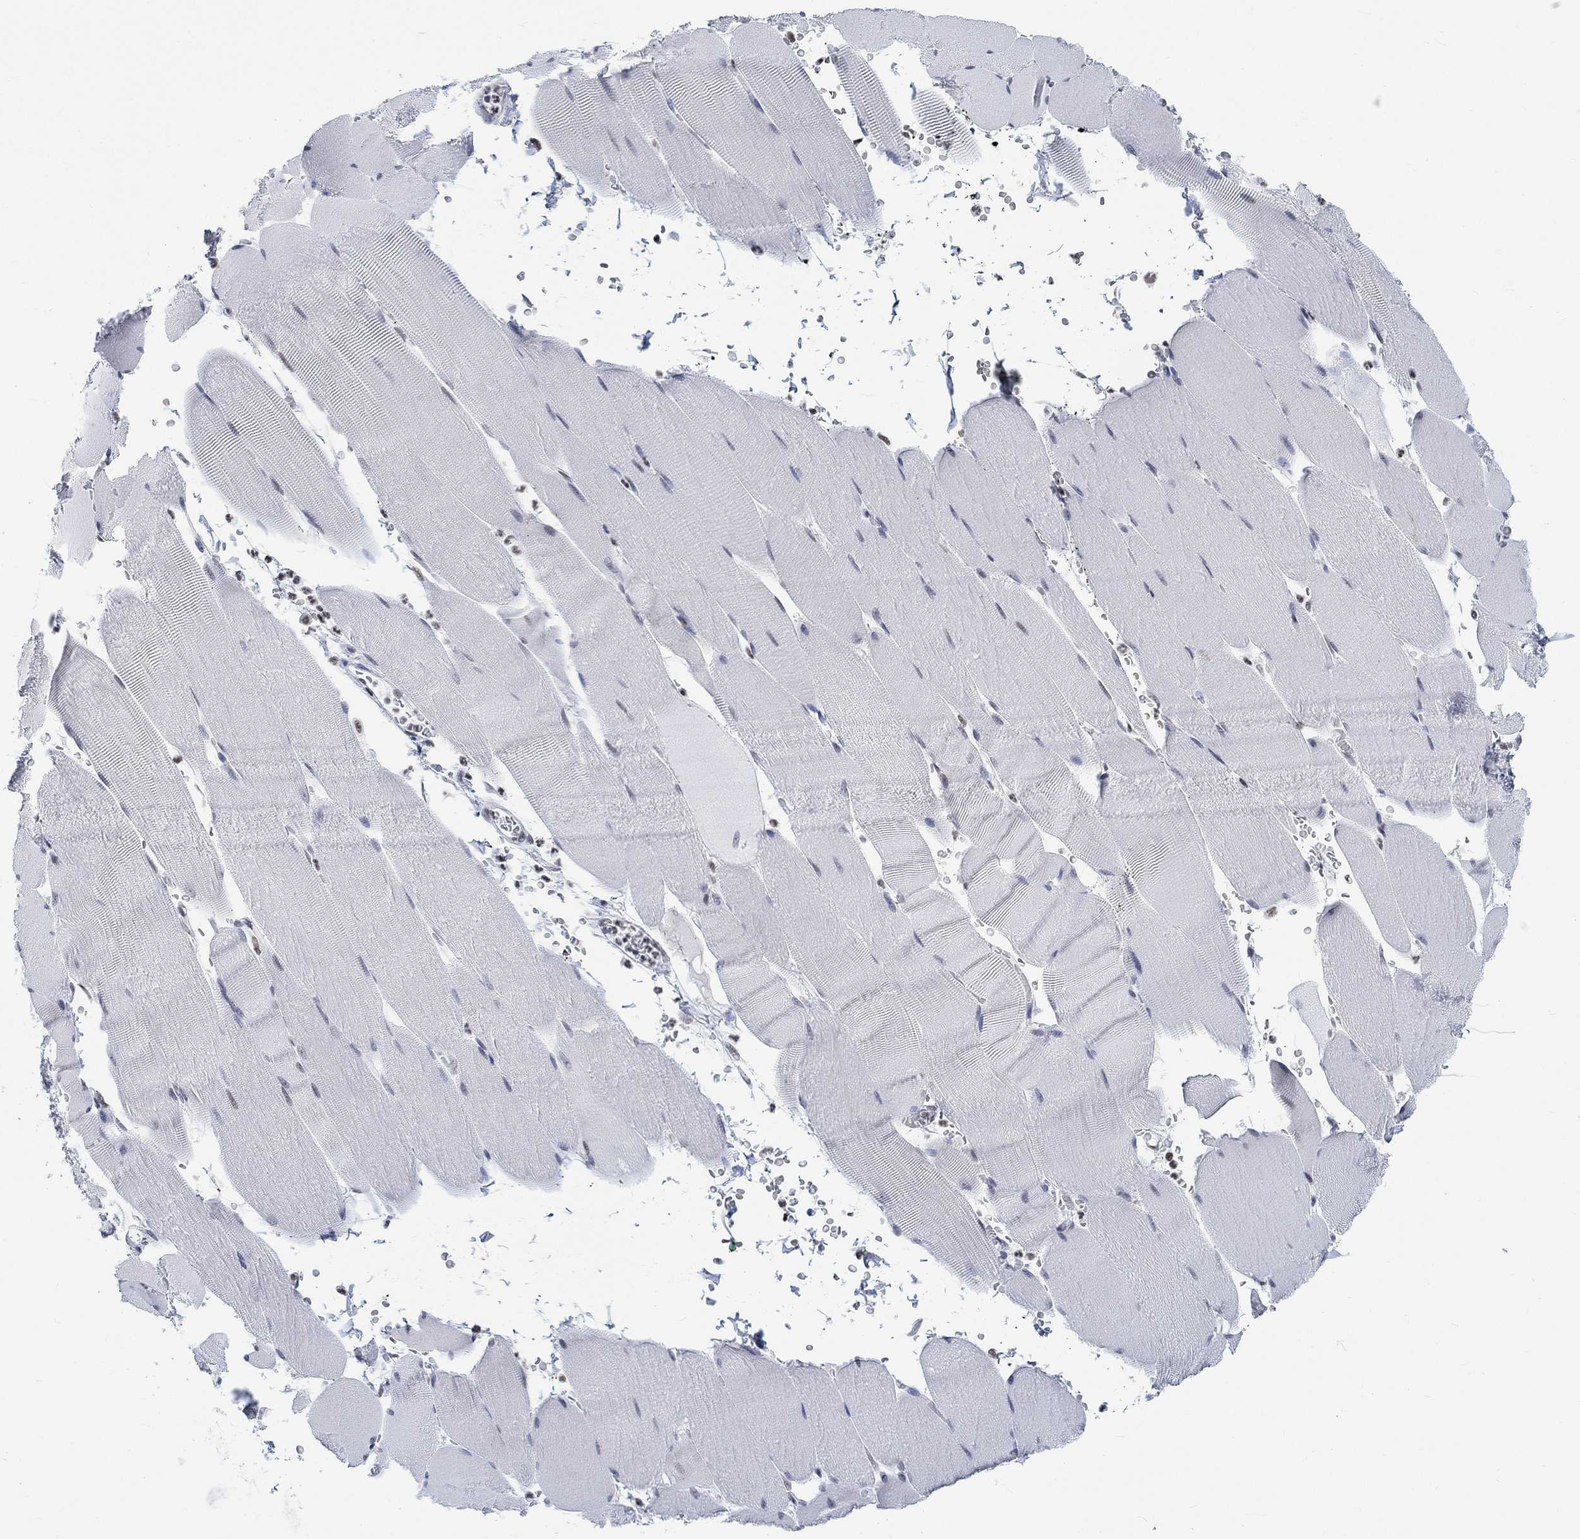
{"staining": {"intensity": "negative", "quantity": "none", "location": "none"}, "tissue": "skeletal muscle", "cell_type": "Myocytes", "image_type": "normal", "snomed": [{"axis": "morphology", "description": "Normal tissue, NOS"}, {"axis": "topography", "description": "Skeletal muscle"}], "caption": "The micrograph displays no staining of myocytes in normal skeletal muscle.", "gene": "KCNH8", "patient": {"sex": "male", "age": 56}}